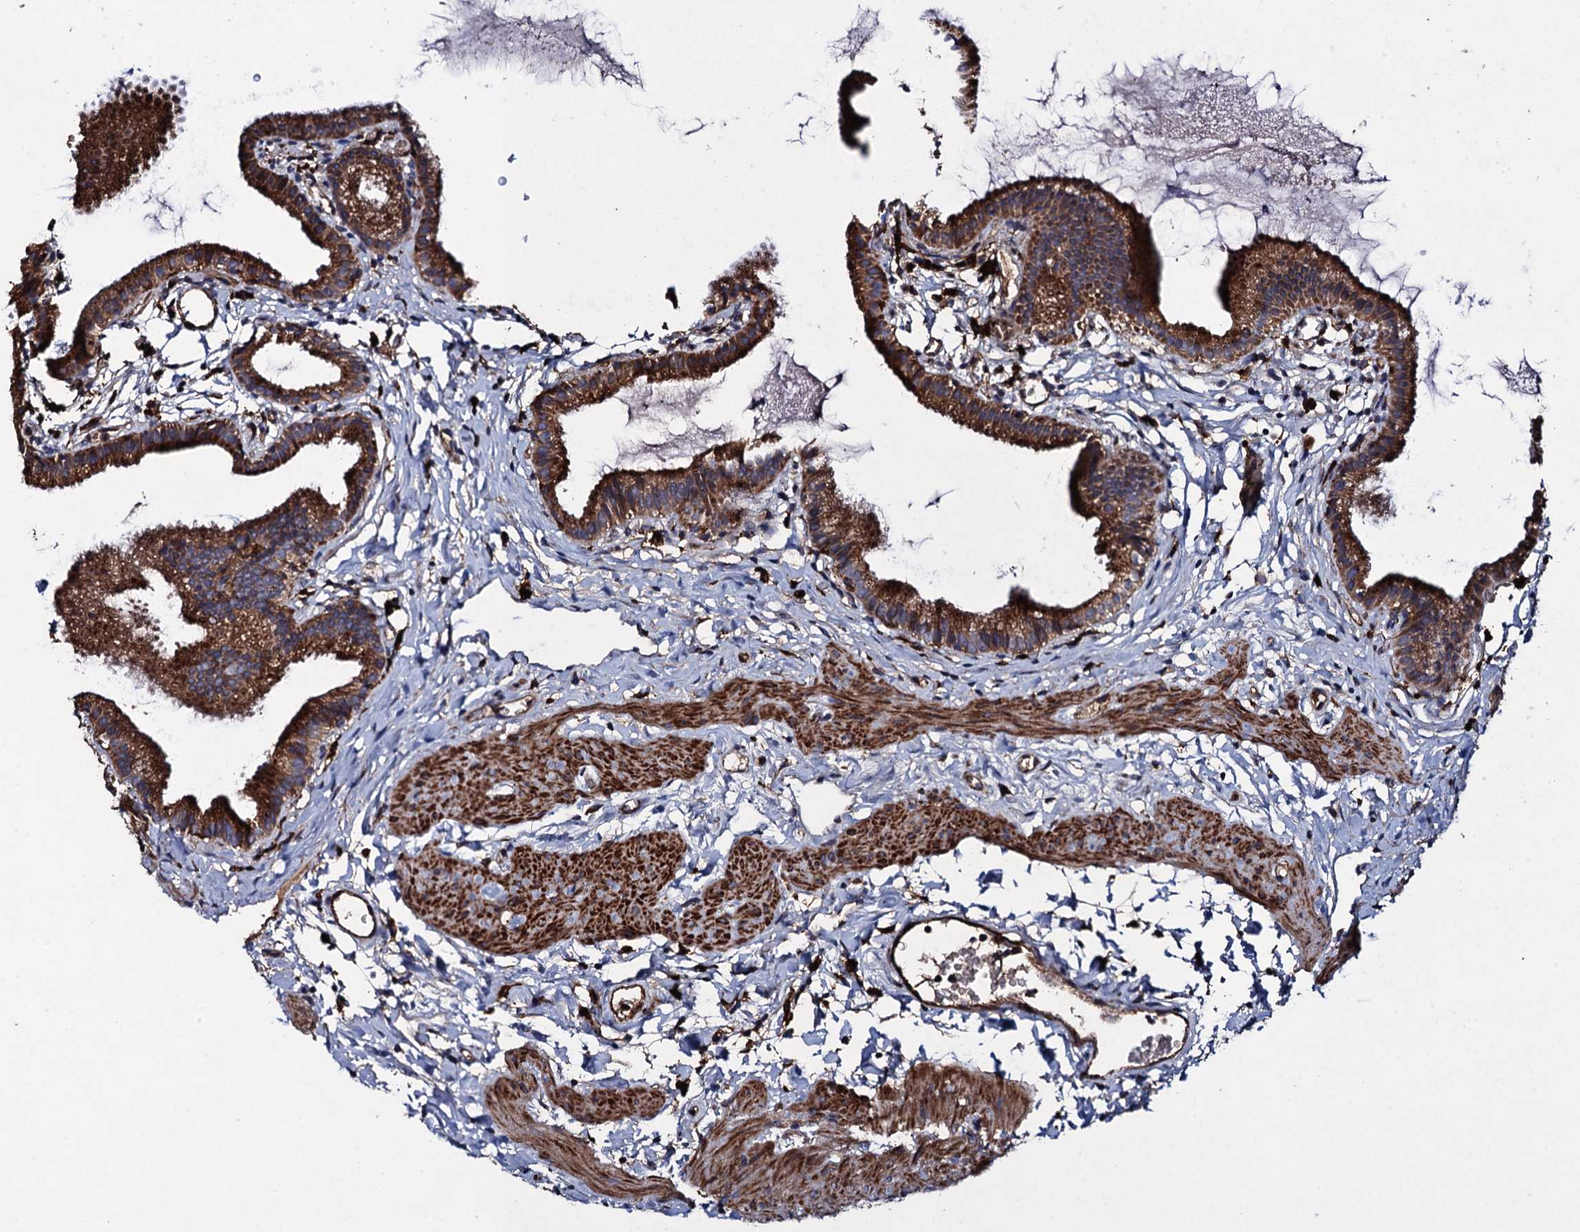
{"staining": {"intensity": "strong", "quantity": ">75%", "location": "cytoplasmic/membranous"}, "tissue": "gallbladder", "cell_type": "Glandular cells", "image_type": "normal", "snomed": [{"axis": "morphology", "description": "Normal tissue, NOS"}, {"axis": "topography", "description": "Gallbladder"}], "caption": "A histopathology image of gallbladder stained for a protein reveals strong cytoplasmic/membranous brown staining in glandular cells. (DAB (3,3'-diaminobenzidine) IHC, brown staining for protein, blue staining for nuclei).", "gene": "TXNDC11", "patient": {"sex": "female", "age": 46}}